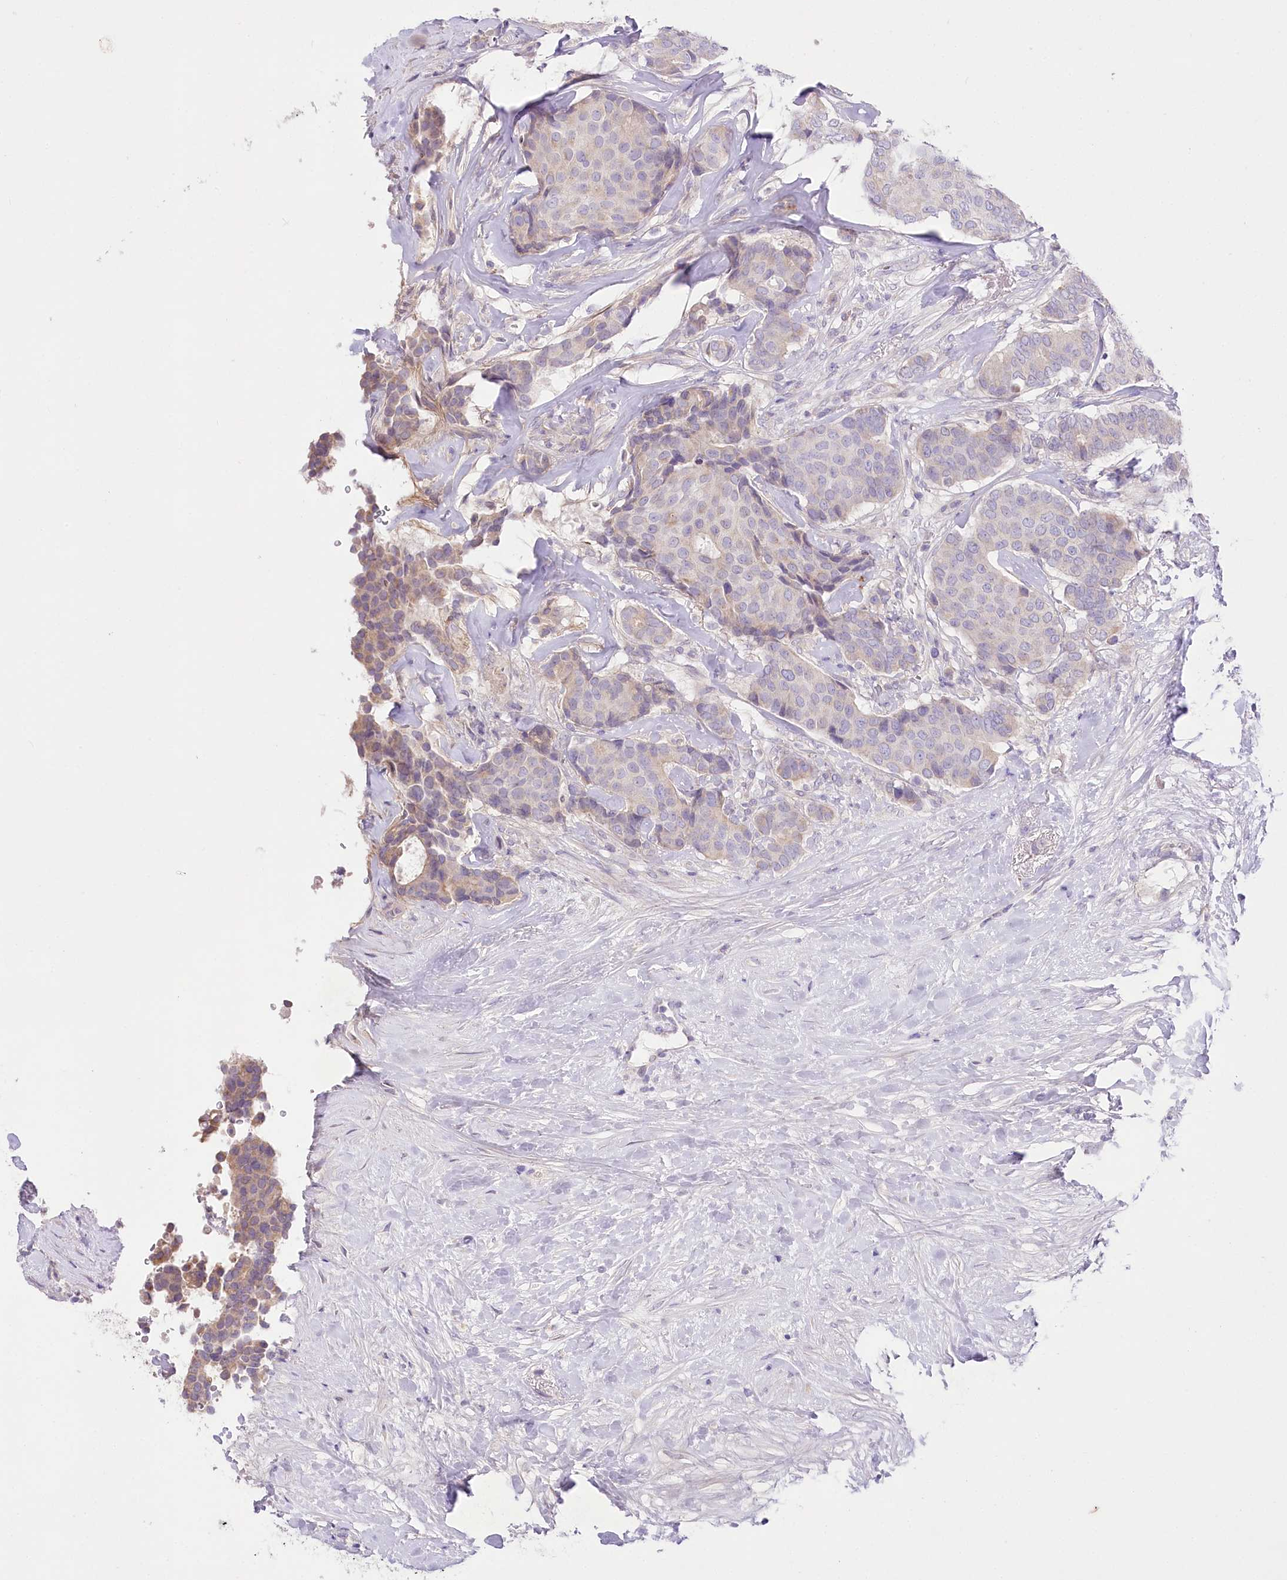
{"staining": {"intensity": "weak", "quantity": "<25%", "location": "cytoplasmic/membranous"}, "tissue": "breast cancer", "cell_type": "Tumor cells", "image_type": "cancer", "snomed": [{"axis": "morphology", "description": "Duct carcinoma"}, {"axis": "topography", "description": "Breast"}], "caption": "A high-resolution image shows IHC staining of breast cancer, which shows no significant expression in tumor cells. (DAB (3,3'-diaminobenzidine) IHC visualized using brightfield microscopy, high magnification).", "gene": "LRRC14B", "patient": {"sex": "female", "age": 75}}